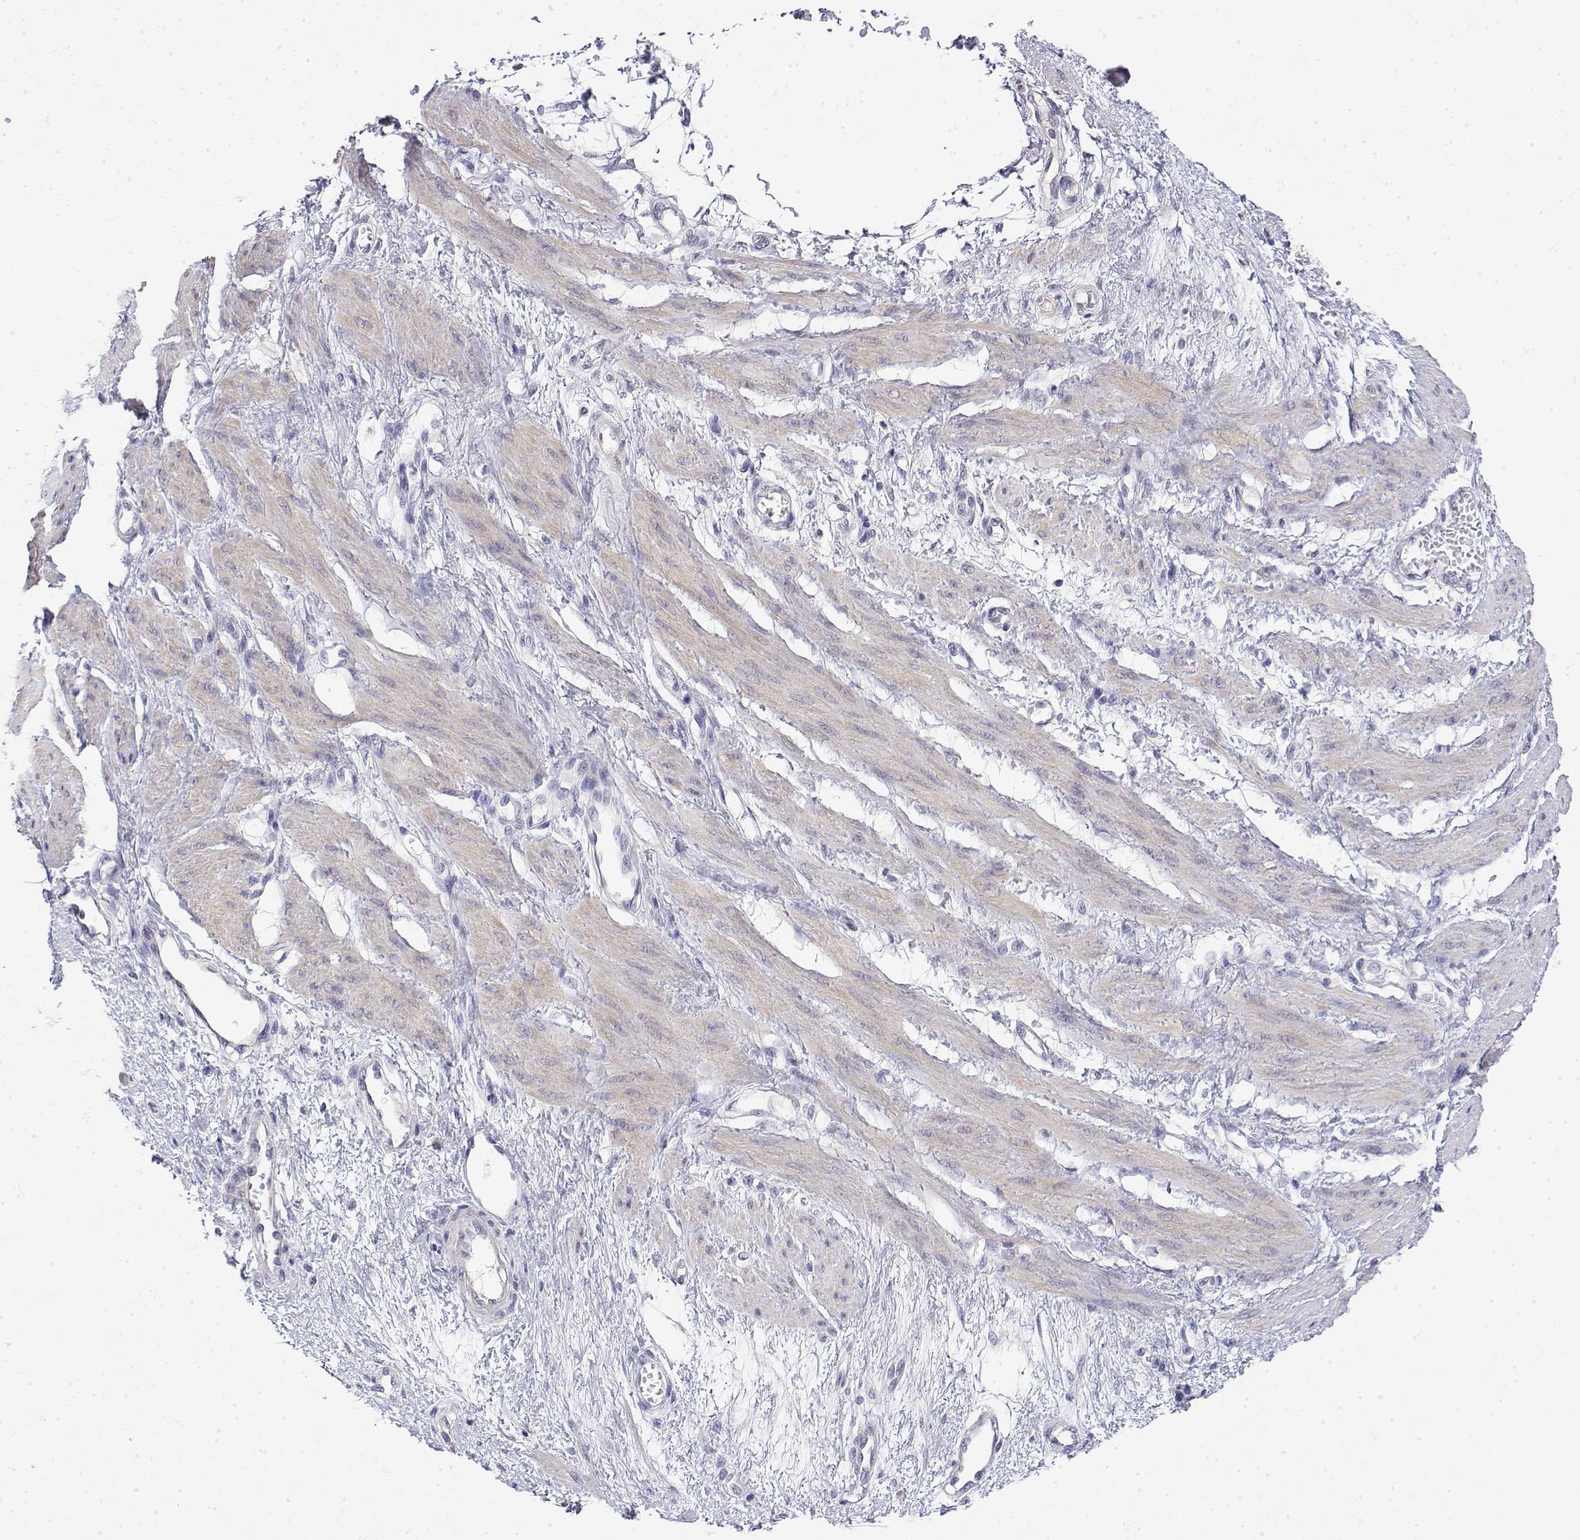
{"staining": {"intensity": "negative", "quantity": "none", "location": "none"}, "tissue": "smooth muscle", "cell_type": "Smooth muscle cells", "image_type": "normal", "snomed": [{"axis": "morphology", "description": "Normal tissue, NOS"}, {"axis": "topography", "description": "Smooth muscle"}, {"axis": "topography", "description": "Uterus"}], "caption": "DAB (3,3'-diaminobenzidine) immunohistochemical staining of unremarkable smooth muscle displays no significant positivity in smooth muscle cells. The staining is performed using DAB brown chromogen with nuclei counter-stained in using hematoxylin.", "gene": "LY6D", "patient": {"sex": "female", "age": 39}}